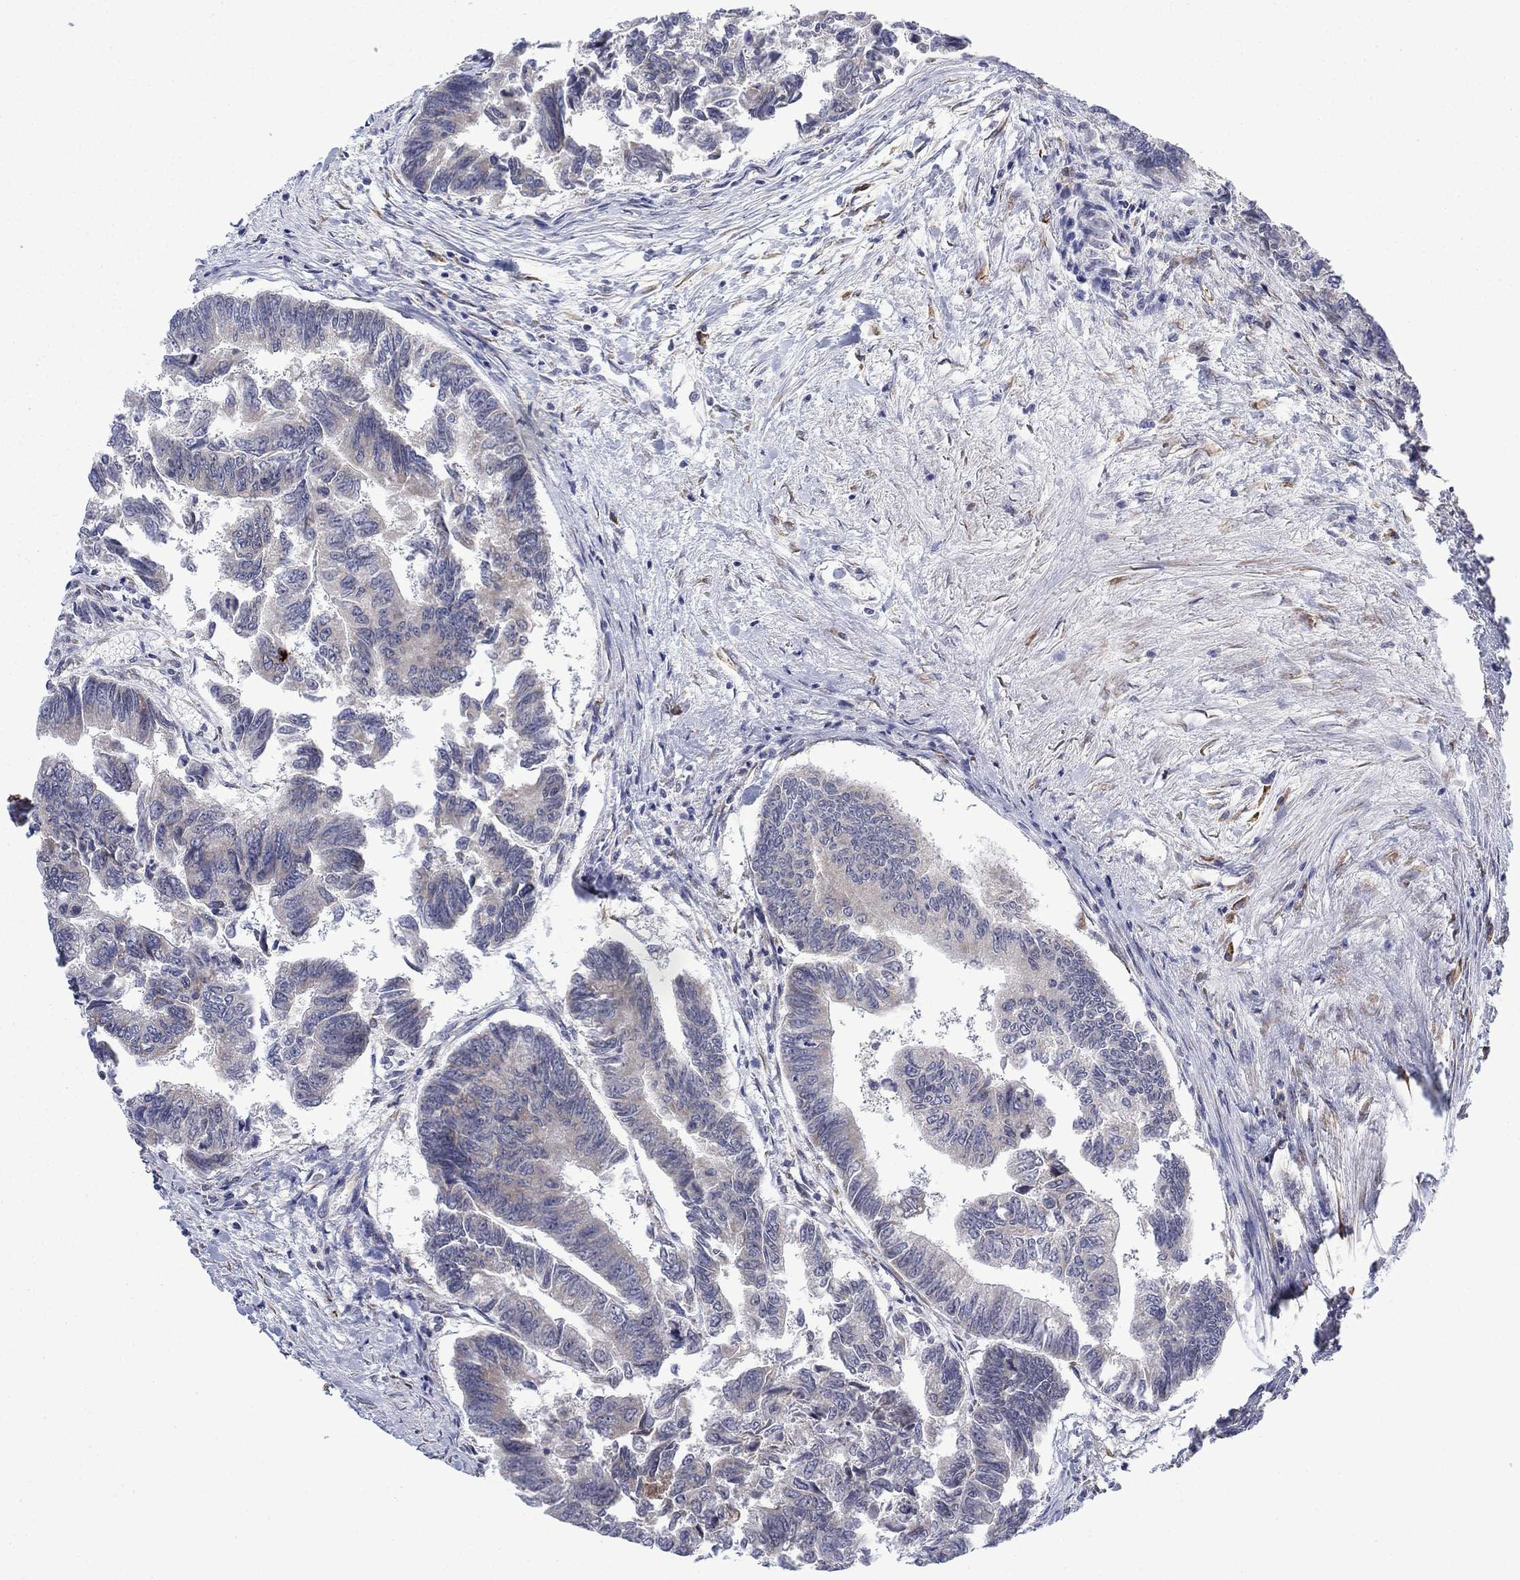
{"staining": {"intensity": "negative", "quantity": "none", "location": "none"}, "tissue": "colorectal cancer", "cell_type": "Tumor cells", "image_type": "cancer", "snomed": [{"axis": "morphology", "description": "Adenocarcinoma, NOS"}, {"axis": "topography", "description": "Colon"}], "caption": "Adenocarcinoma (colorectal) was stained to show a protein in brown. There is no significant expression in tumor cells. The staining was performed using DAB (3,3'-diaminobenzidine) to visualize the protein expression in brown, while the nuclei were stained in blue with hematoxylin (Magnification: 20x).", "gene": "MTRFR", "patient": {"sex": "female", "age": 65}}